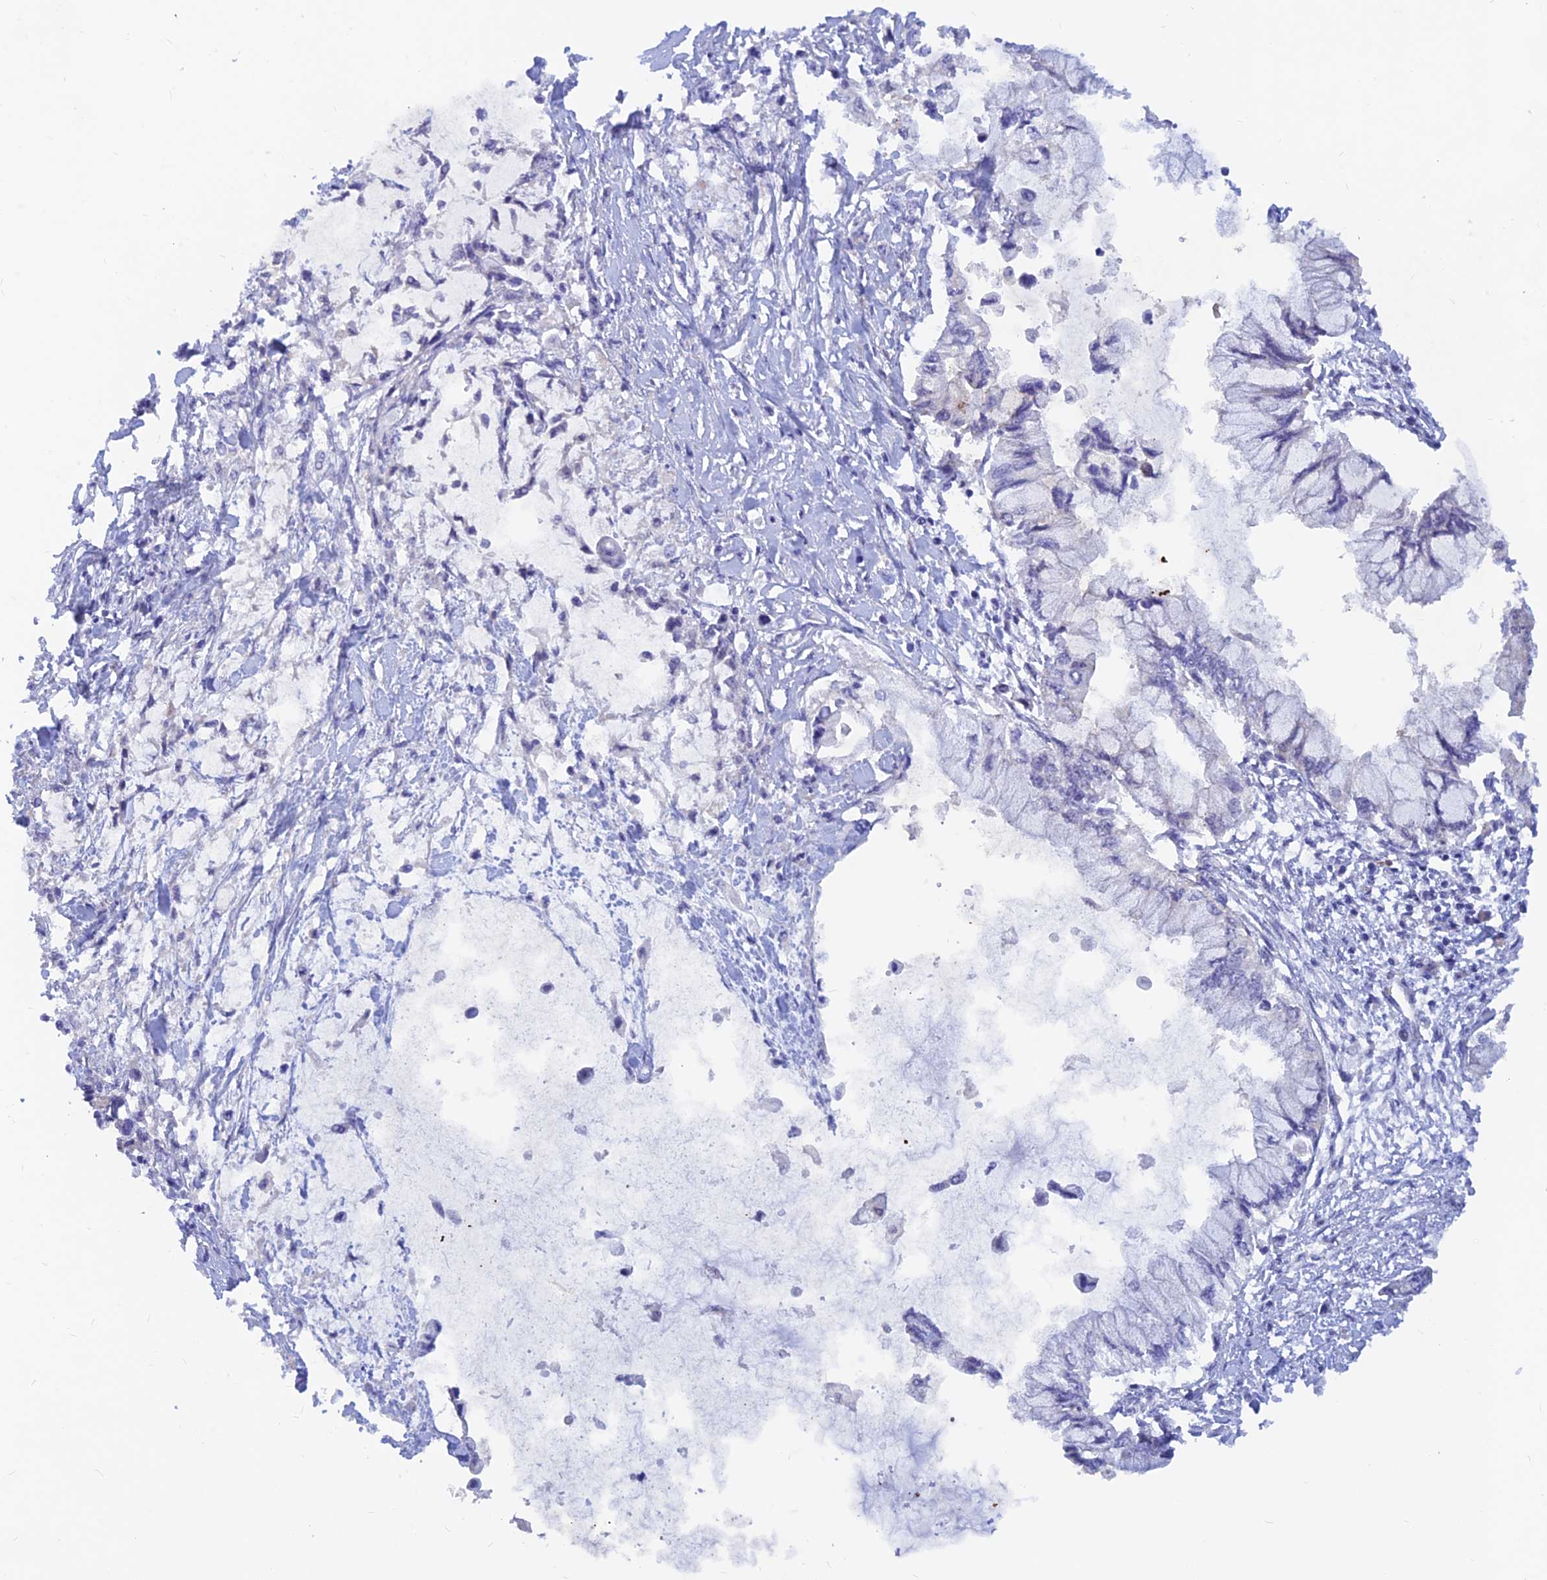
{"staining": {"intensity": "negative", "quantity": "none", "location": "none"}, "tissue": "pancreatic cancer", "cell_type": "Tumor cells", "image_type": "cancer", "snomed": [{"axis": "morphology", "description": "Adenocarcinoma, NOS"}, {"axis": "topography", "description": "Pancreas"}], "caption": "This is an IHC image of pancreatic cancer. There is no staining in tumor cells.", "gene": "DNAJC16", "patient": {"sex": "male", "age": 48}}